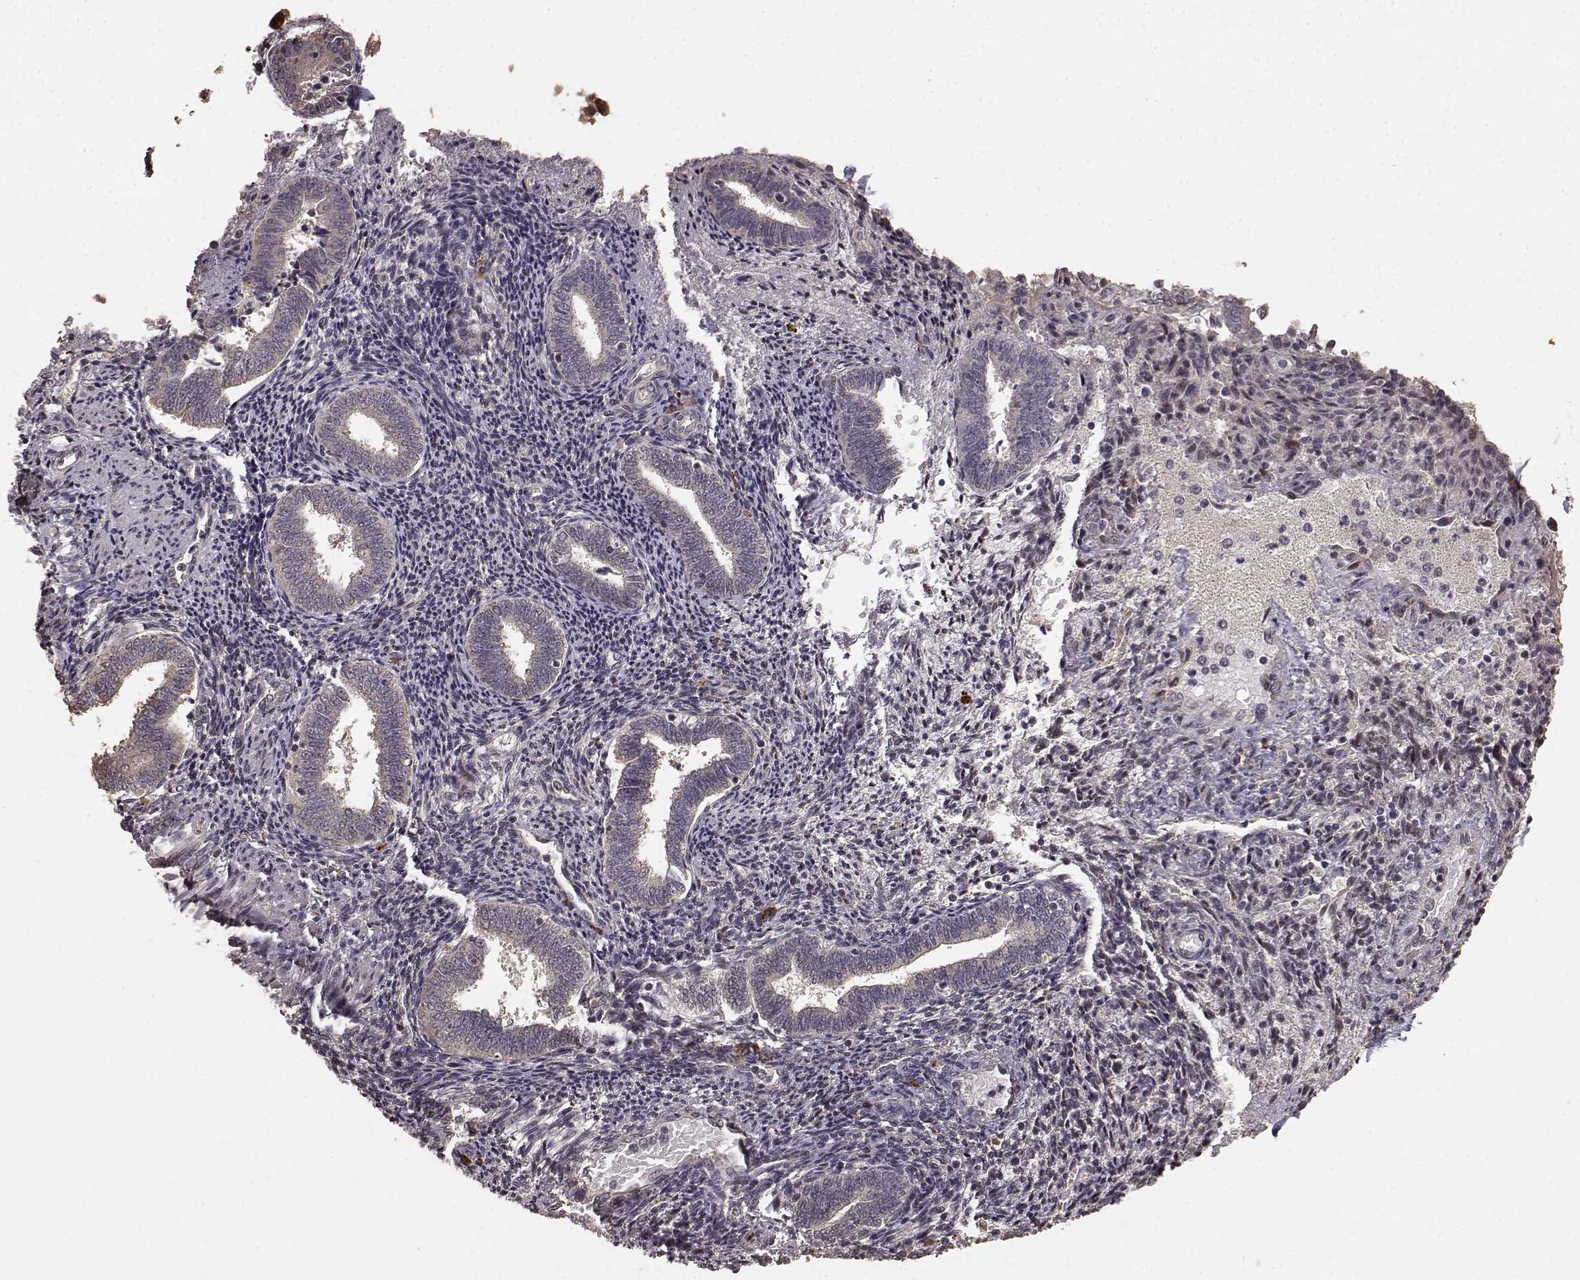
{"staining": {"intensity": "negative", "quantity": "none", "location": "none"}, "tissue": "endometrium", "cell_type": "Cells in endometrial stroma", "image_type": "normal", "snomed": [{"axis": "morphology", "description": "Normal tissue, NOS"}, {"axis": "topography", "description": "Endometrium"}], "caption": "High power microscopy photomicrograph of an immunohistochemistry micrograph of unremarkable endometrium, revealing no significant expression in cells in endometrial stroma.", "gene": "USP15", "patient": {"sex": "female", "age": 42}}